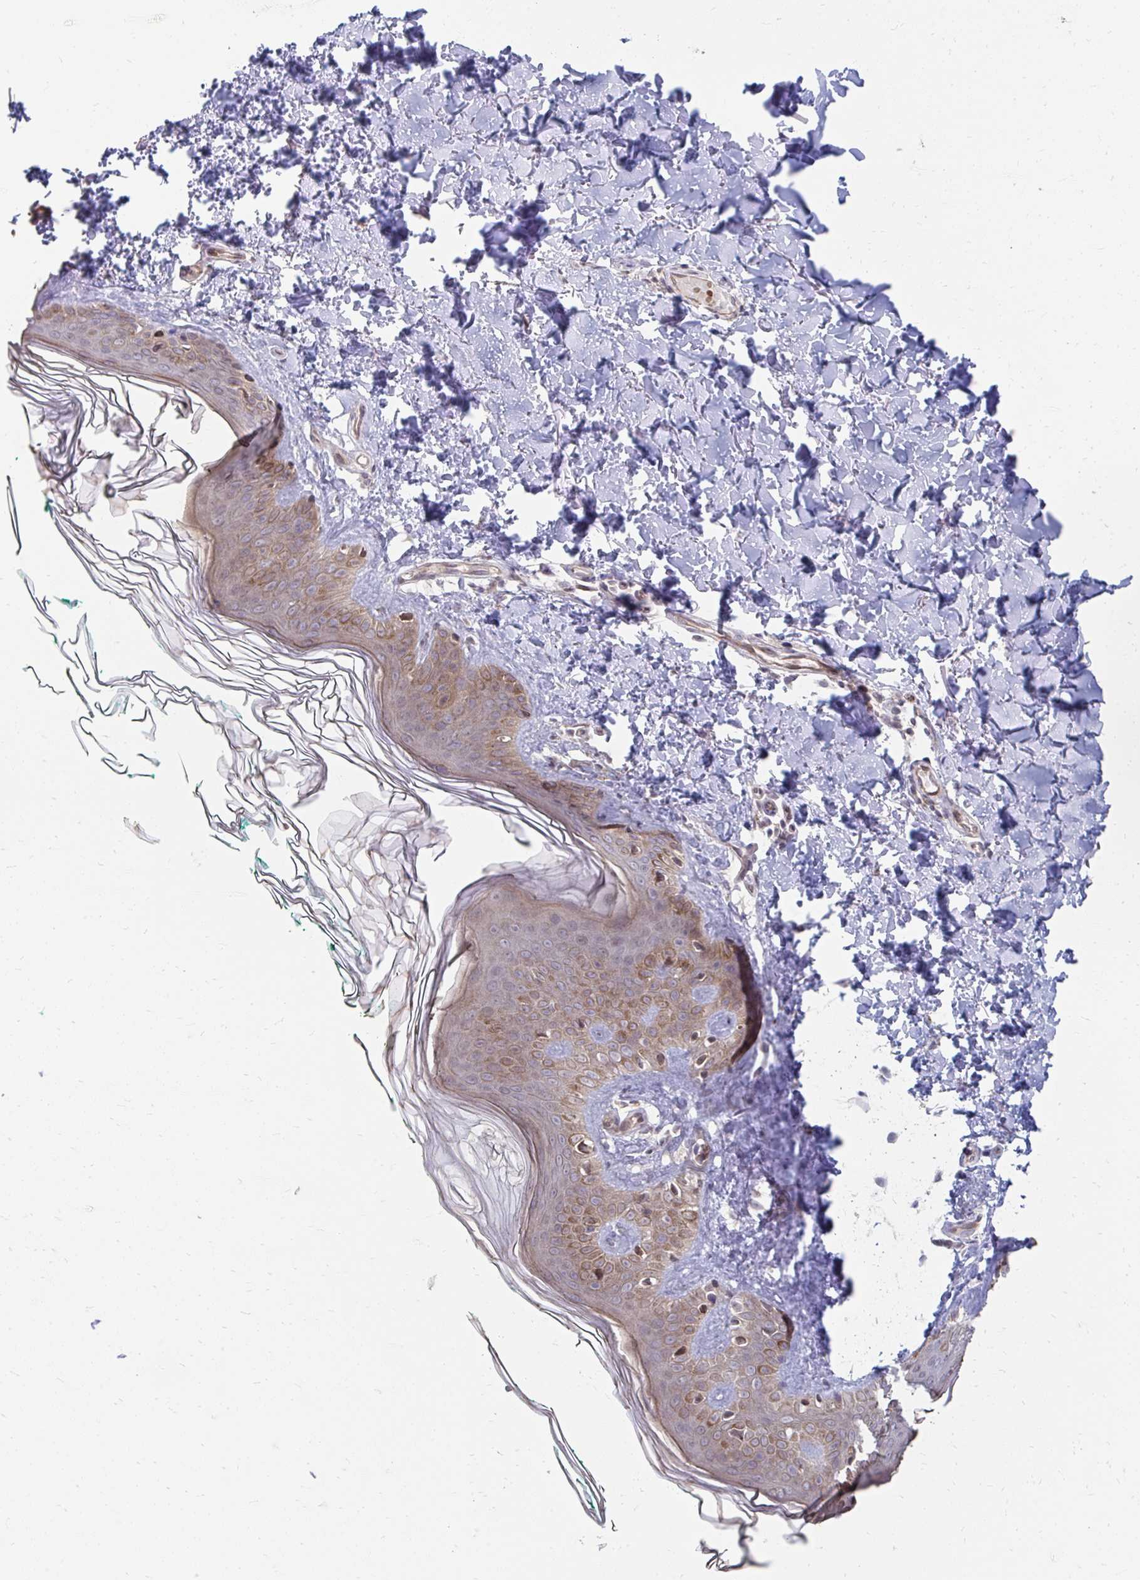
{"staining": {"intensity": "negative", "quantity": "none", "location": "none"}, "tissue": "skin", "cell_type": "Fibroblasts", "image_type": "normal", "snomed": [{"axis": "morphology", "description": "Normal tissue, NOS"}, {"axis": "topography", "description": "Skin"}, {"axis": "topography", "description": "Peripheral nerve tissue"}], "caption": "High magnification brightfield microscopy of unremarkable skin stained with DAB (brown) and counterstained with hematoxylin (blue): fibroblasts show no significant positivity. (Brightfield microscopy of DAB (3,3'-diaminobenzidine) immunohistochemistry at high magnification).", "gene": "ITPR2", "patient": {"sex": "female", "age": 45}}